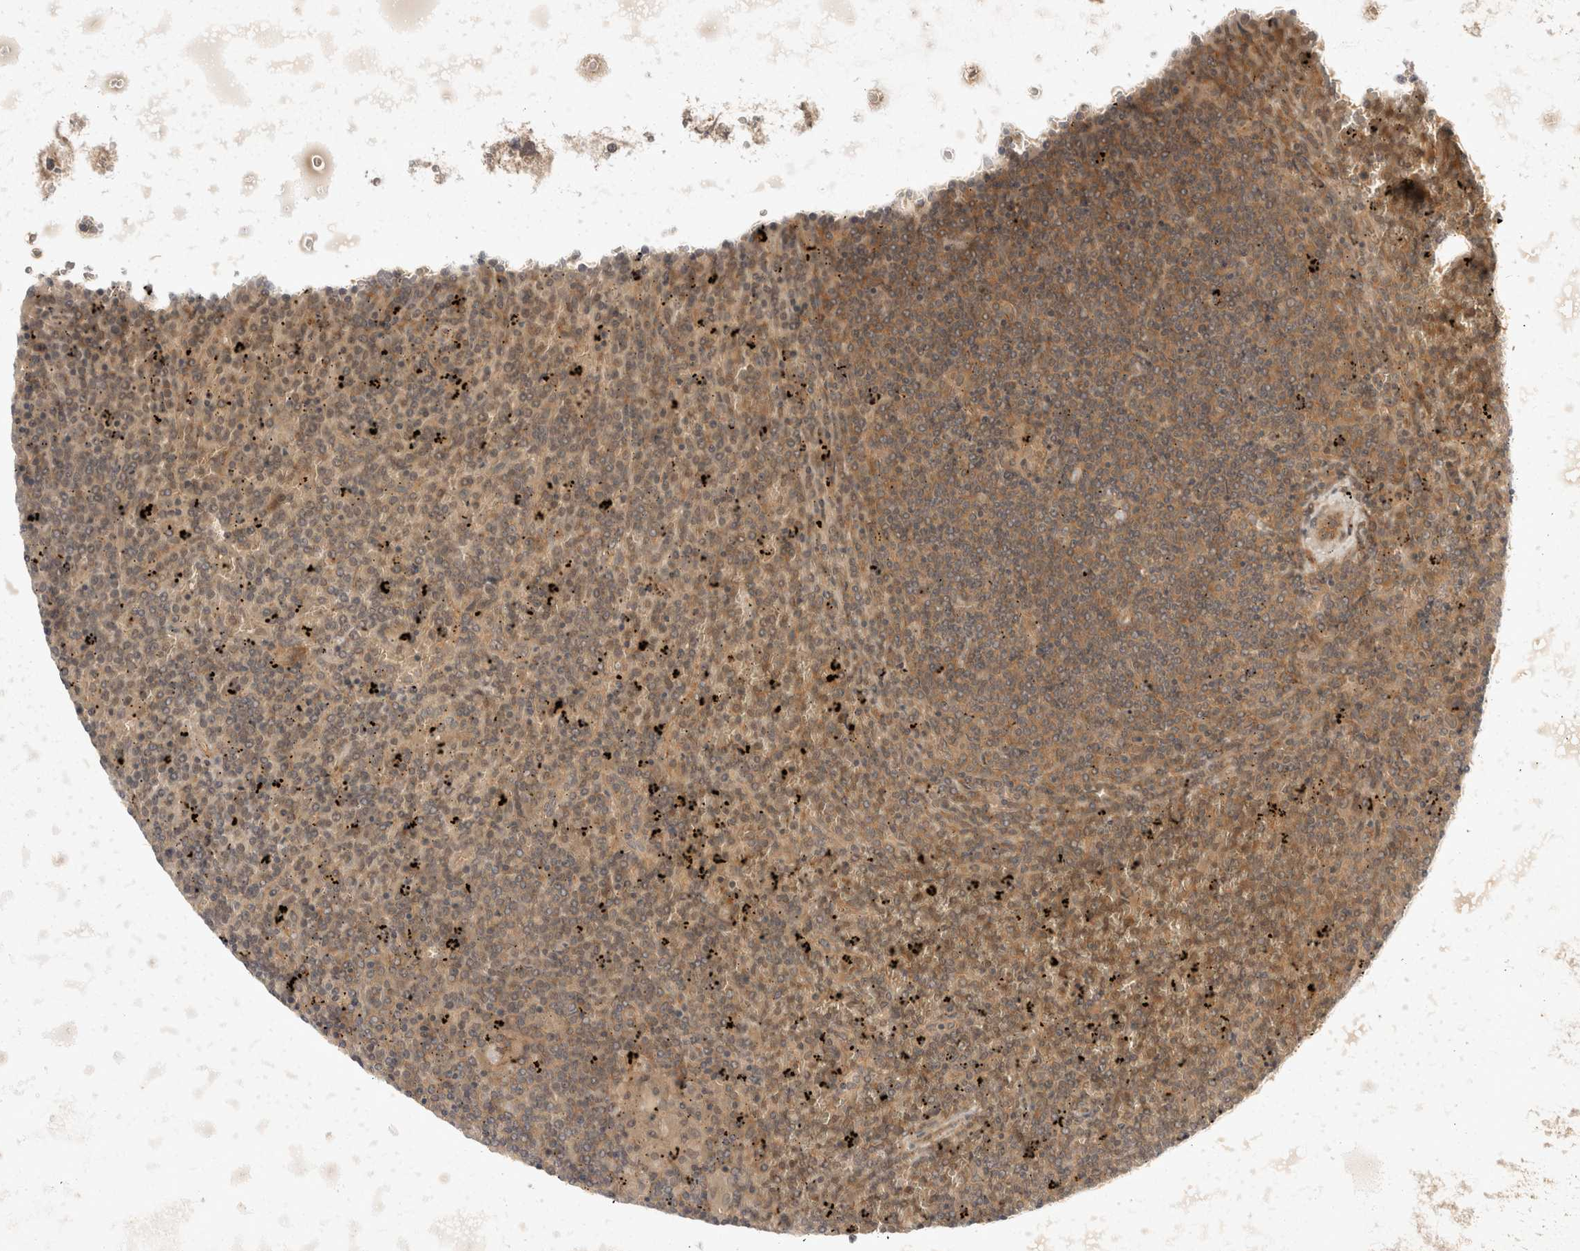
{"staining": {"intensity": "weak", "quantity": "25%-75%", "location": "cytoplasmic/membranous"}, "tissue": "lymphoma", "cell_type": "Tumor cells", "image_type": "cancer", "snomed": [{"axis": "morphology", "description": "Malignant lymphoma, non-Hodgkin's type, Low grade"}, {"axis": "topography", "description": "Spleen"}], "caption": "Brown immunohistochemical staining in human lymphoma reveals weak cytoplasmic/membranous expression in about 25%-75% of tumor cells.", "gene": "EIF4G3", "patient": {"sex": "female", "age": 19}}